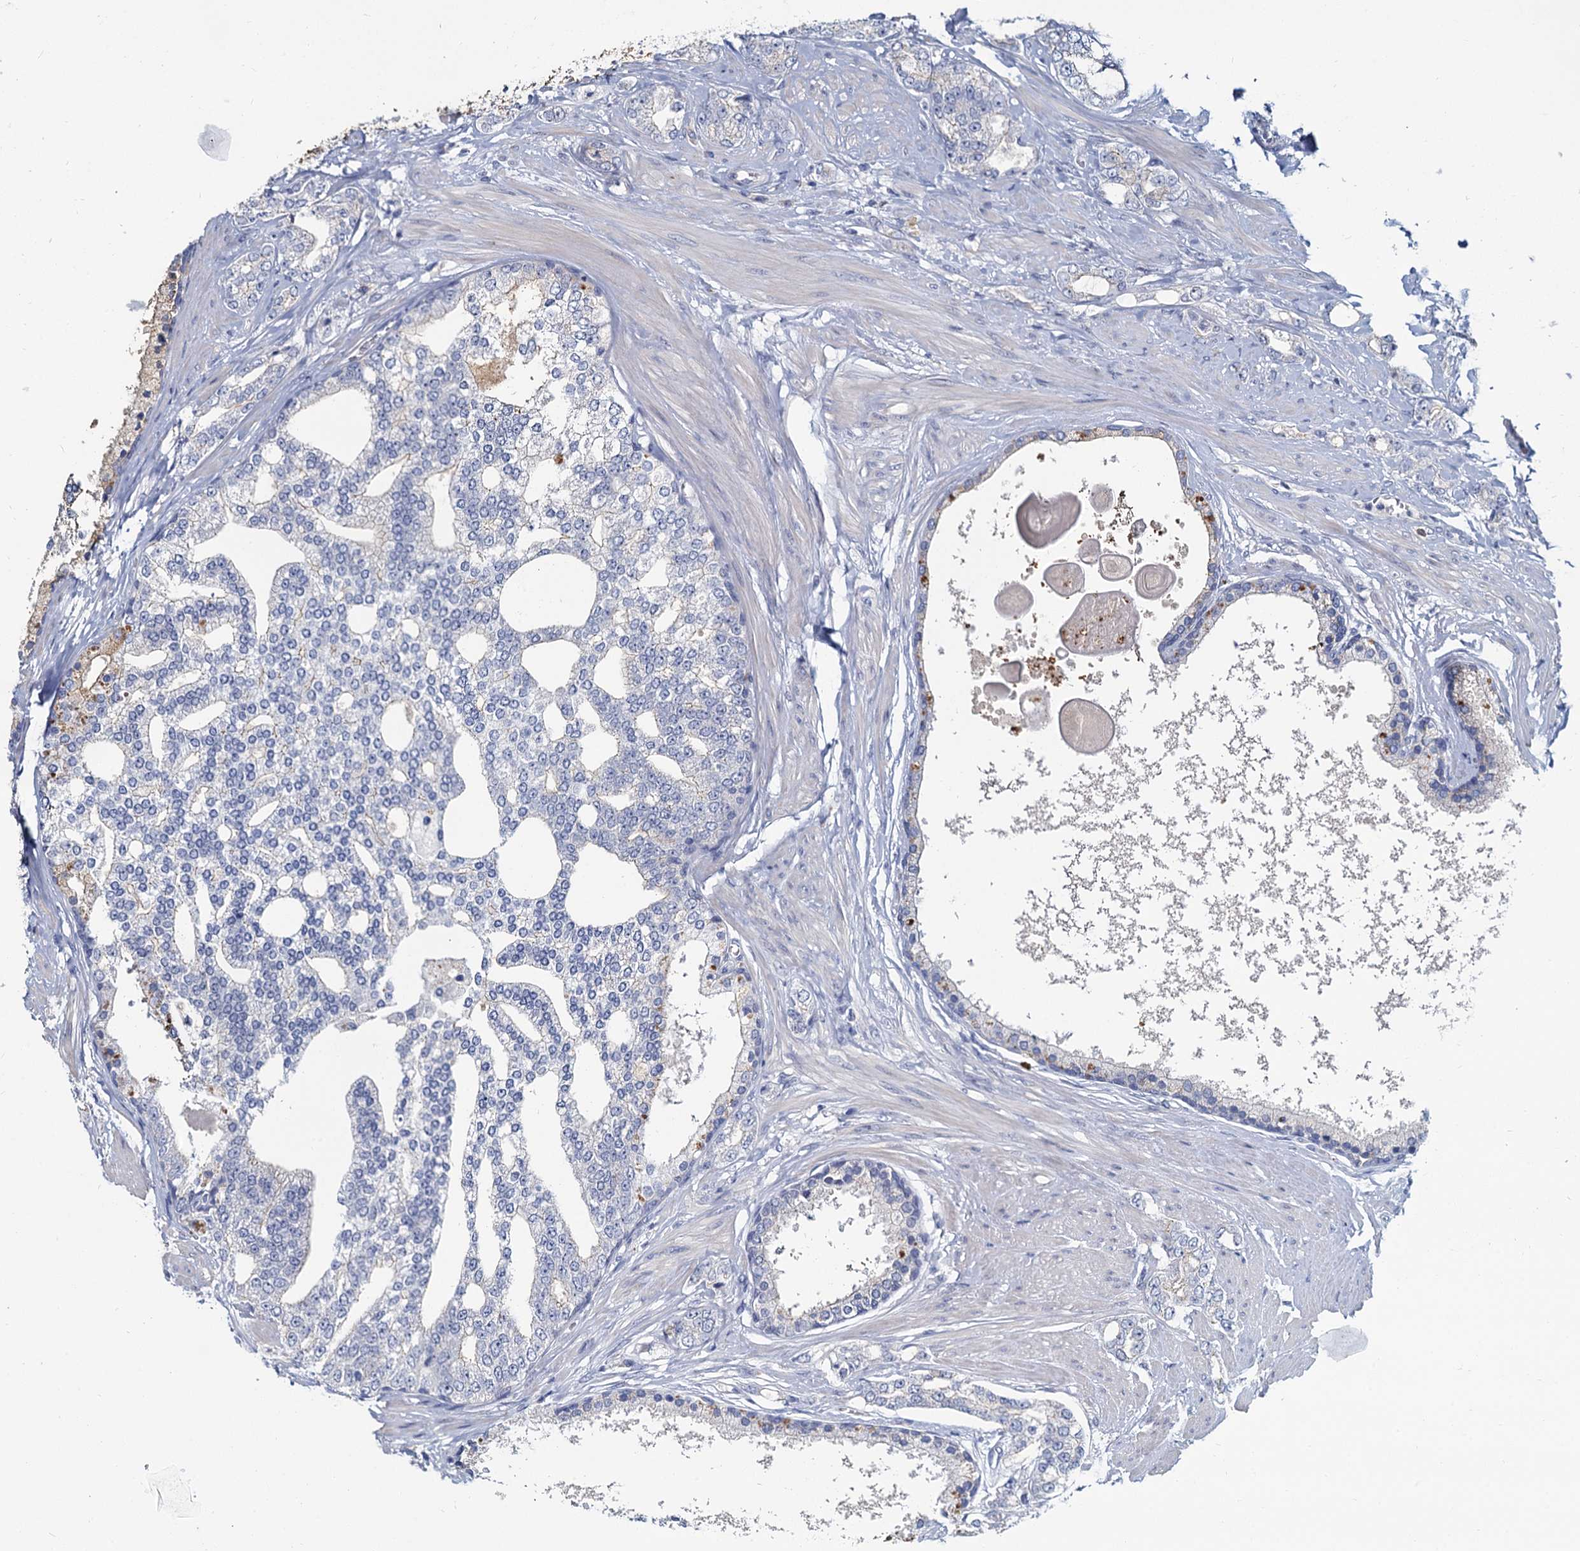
{"staining": {"intensity": "negative", "quantity": "none", "location": "none"}, "tissue": "prostate cancer", "cell_type": "Tumor cells", "image_type": "cancer", "snomed": [{"axis": "morphology", "description": "Adenocarcinoma, High grade"}, {"axis": "topography", "description": "Prostate"}], "caption": "Tumor cells show no significant protein expression in prostate cancer (adenocarcinoma (high-grade)). Brightfield microscopy of immunohistochemistry (IHC) stained with DAB (3,3'-diaminobenzidine) (brown) and hematoxylin (blue), captured at high magnification.", "gene": "ACSM3", "patient": {"sex": "male", "age": 64}}